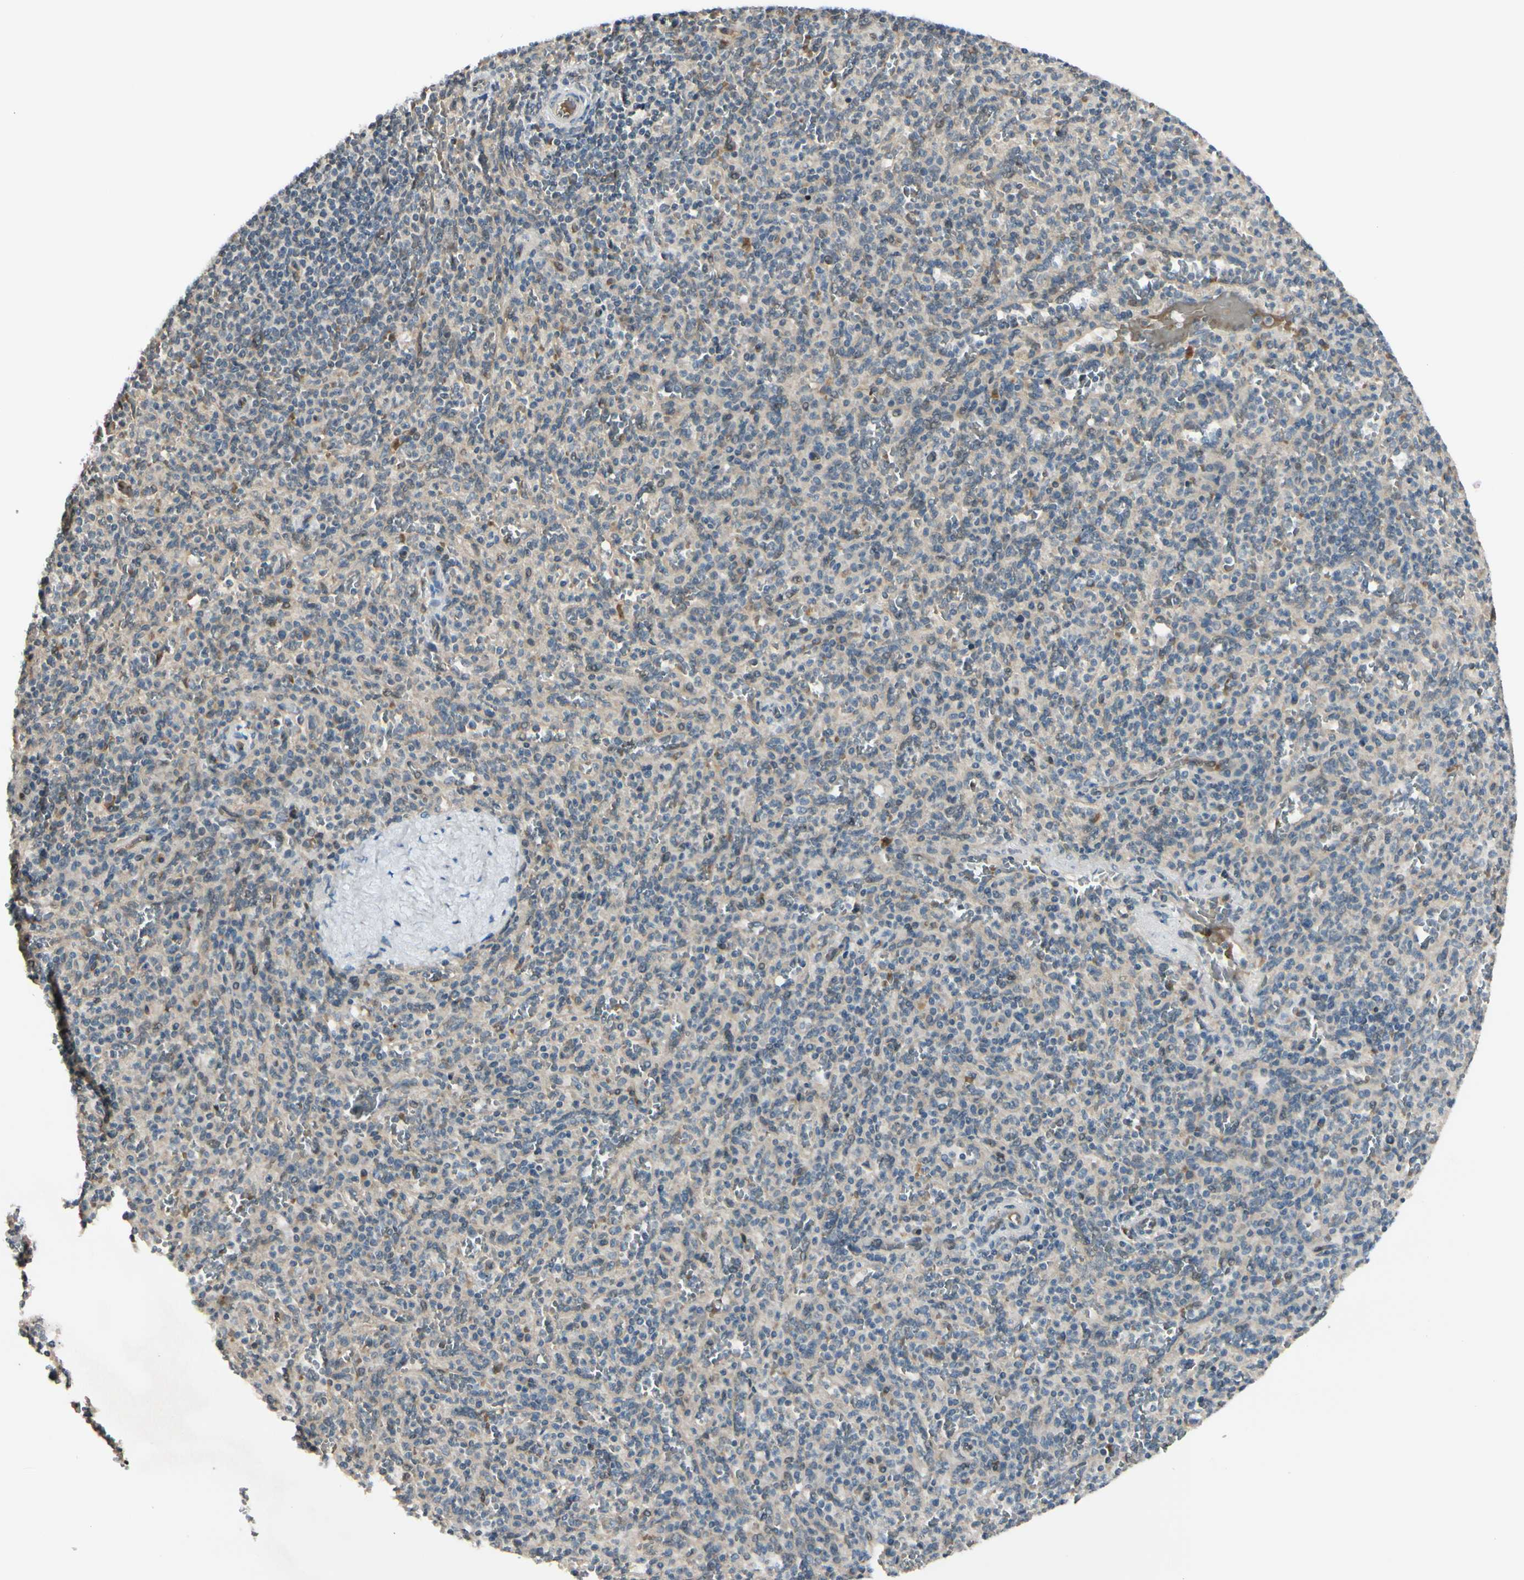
{"staining": {"intensity": "weak", "quantity": ">75%", "location": "cytoplasmic/membranous"}, "tissue": "spleen", "cell_type": "Cells in red pulp", "image_type": "normal", "snomed": [{"axis": "morphology", "description": "Normal tissue, NOS"}, {"axis": "topography", "description": "Spleen"}], "caption": "IHC photomicrograph of normal spleen stained for a protein (brown), which displays low levels of weak cytoplasmic/membranous expression in about >75% of cells in red pulp.", "gene": "FGF10", "patient": {"sex": "male", "age": 36}}